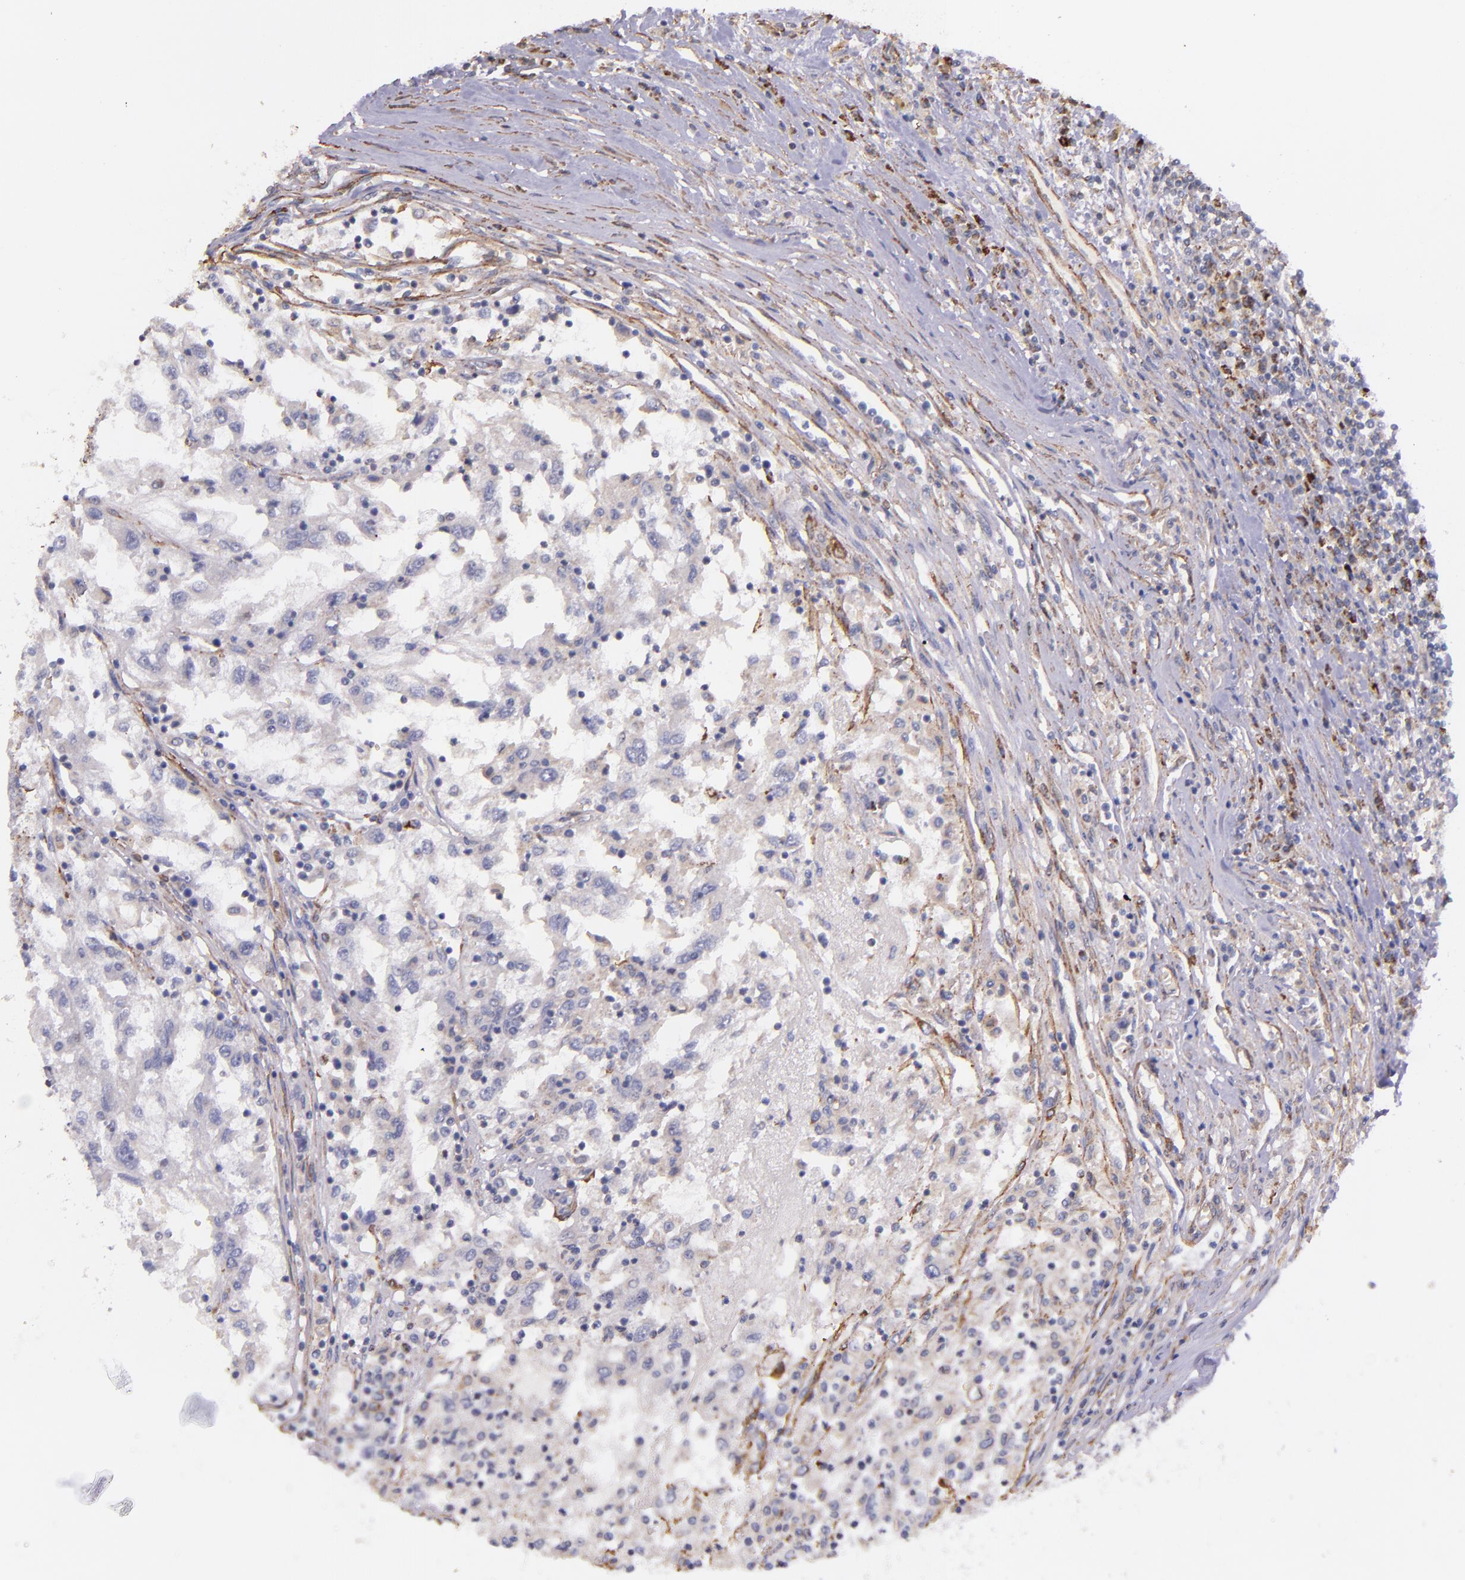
{"staining": {"intensity": "negative", "quantity": "none", "location": "none"}, "tissue": "renal cancer", "cell_type": "Tumor cells", "image_type": "cancer", "snomed": [{"axis": "morphology", "description": "Normal tissue, NOS"}, {"axis": "morphology", "description": "Adenocarcinoma, NOS"}, {"axis": "topography", "description": "Kidney"}], "caption": "This photomicrograph is of renal adenocarcinoma stained with immunohistochemistry (IHC) to label a protein in brown with the nuclei are counter-stained blue. There is no expression in tumor cells. Brightfield microscopy of immunohistochemistry (IHC) stained with DAB (3,3'-diaminobenzidine) (brown) and hematoxylin (blue), captured at high magnification.", "gene": "IDH3G", "patient": {"sex": "male", "age": 71}}